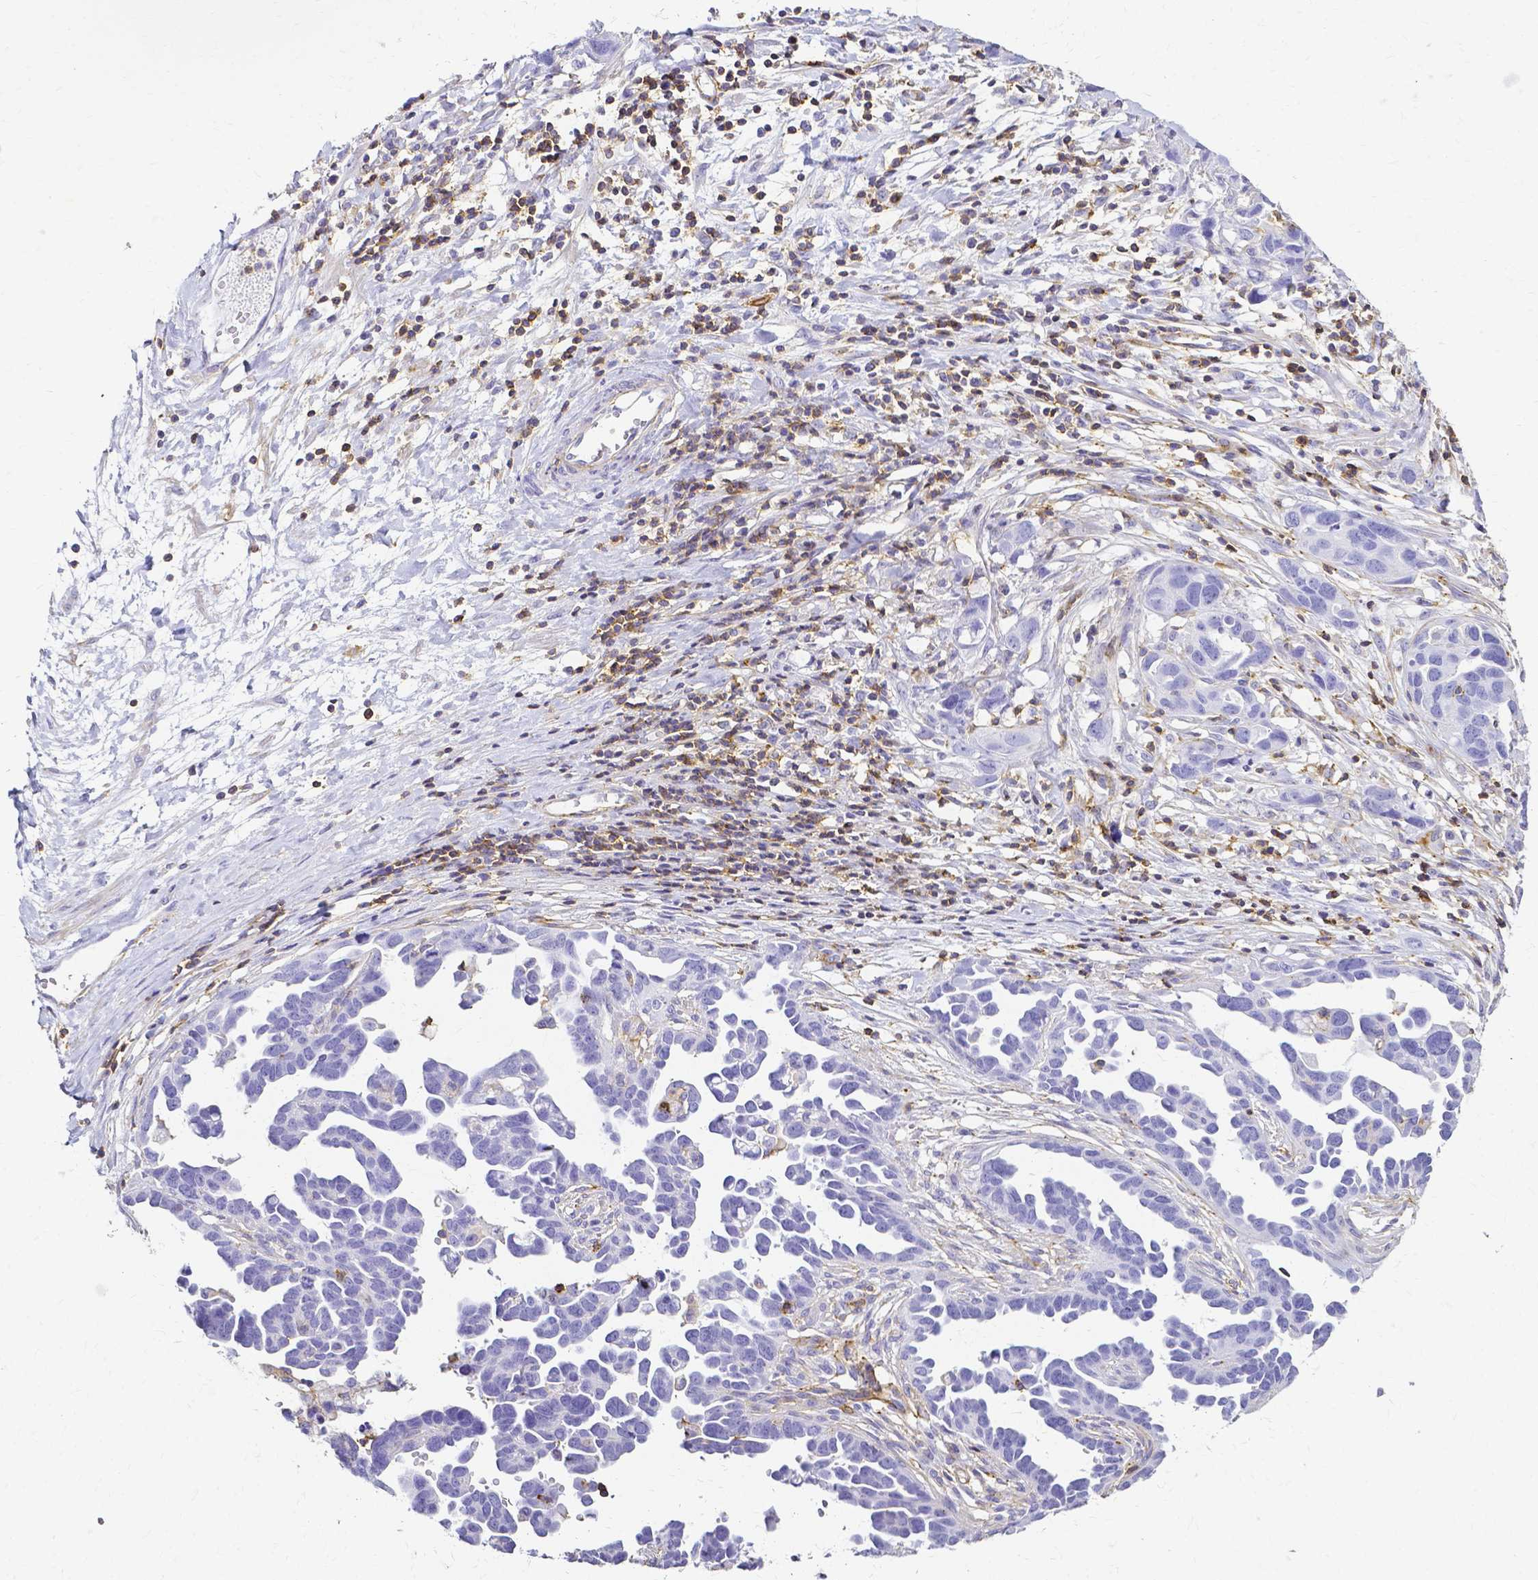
{"staining": {"intensity": "negative", "quantity": "none", "location": "none"}, "tissue": "ovarian cancer", "cell_type": "Tumor cells", "image_type": "cancer", "snomed": [{"axis": "morphology", "description": "Cystadenocarcinoma, serous, NOS"}, {"axis": "topography", "description": "Ovary"}], "caption": "High power microscopy micrograph of an immunohistochemistry micrograph of ovarian cancer (serous cystadenocarcinoma), revealing no significant expression in tumor cells.", "gene": "HSPA12A", "patient": {"sex": "female", "age": 54}}